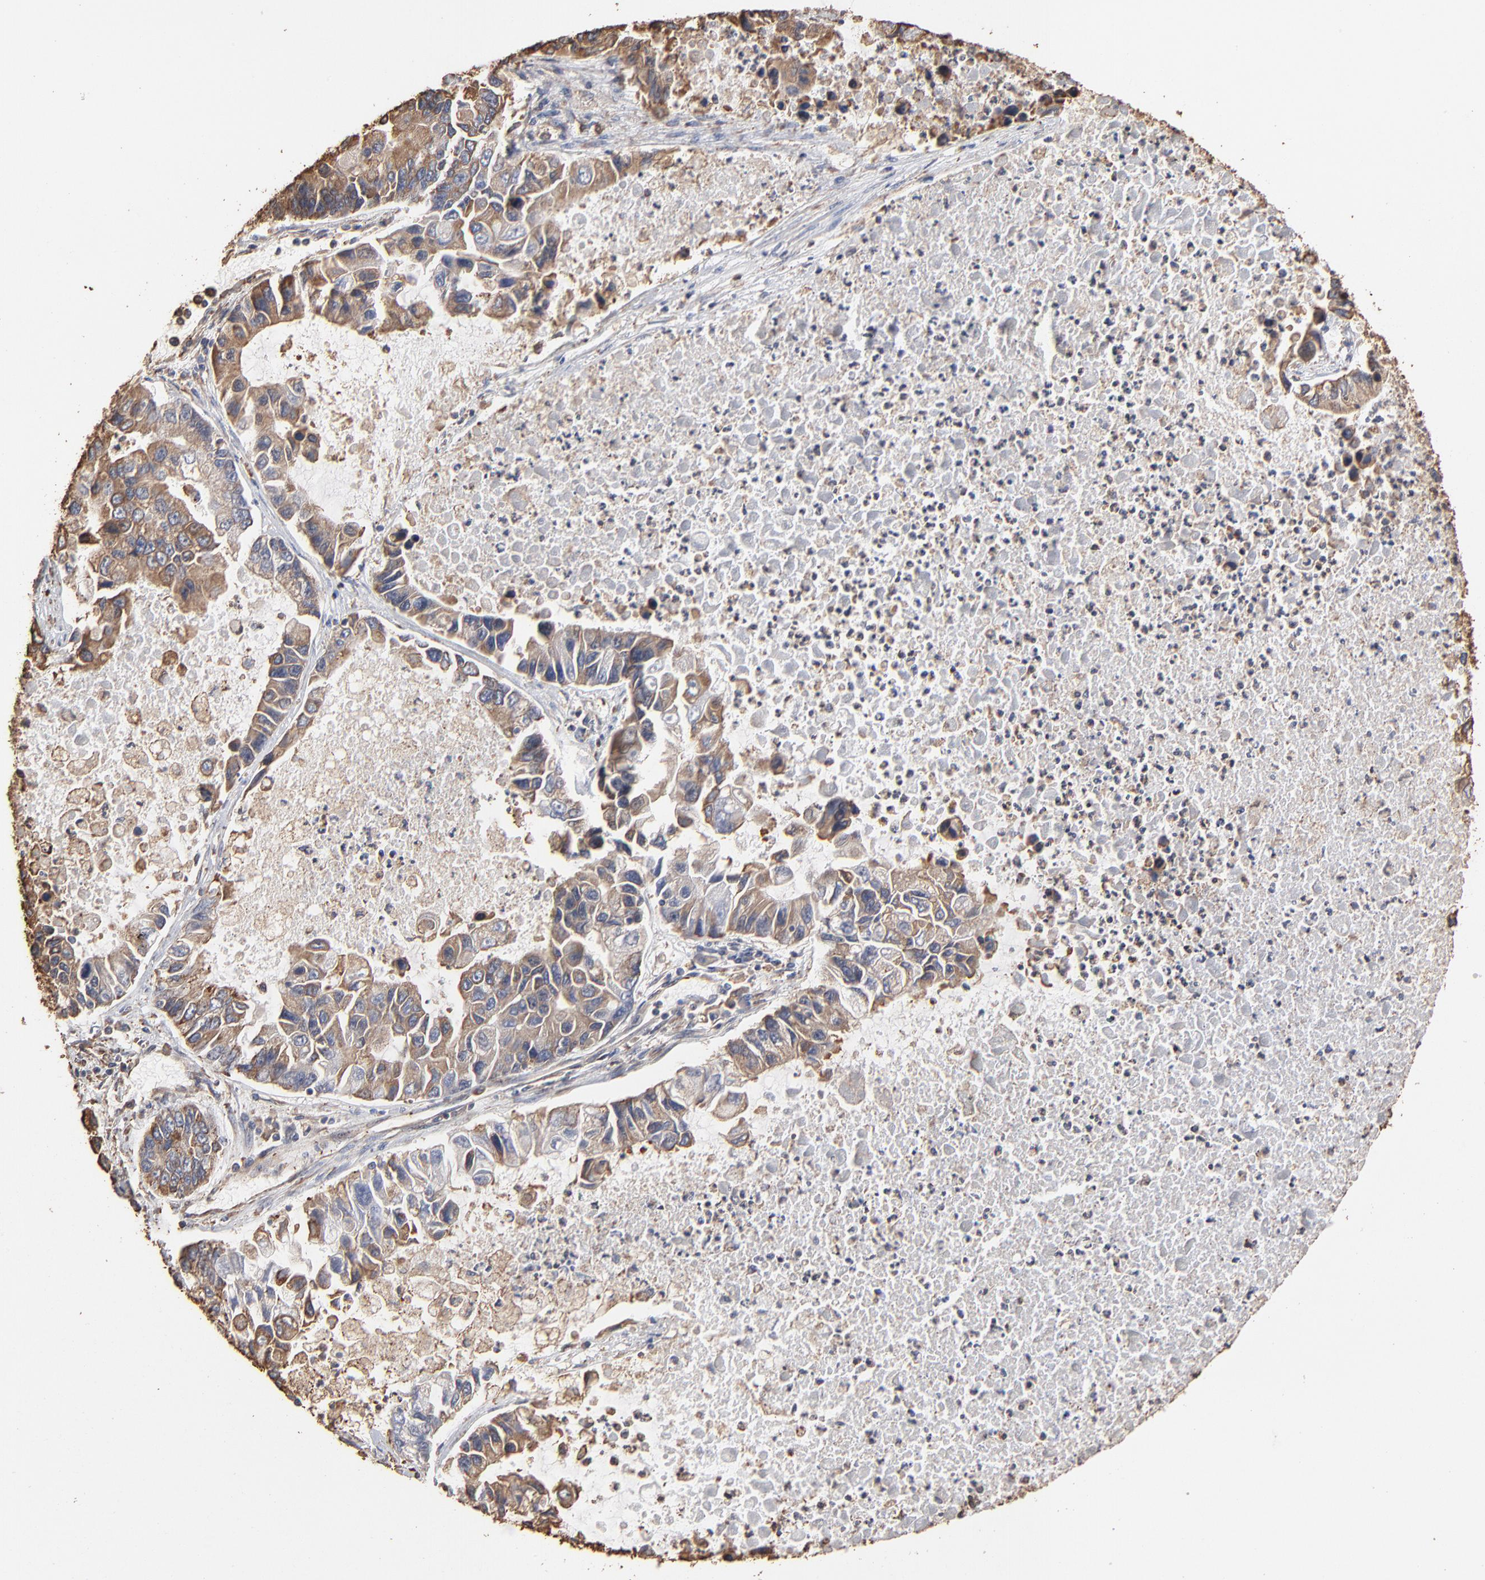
{"staining": {"intensity": "moderate", "quantity": ">75%", "location": "cytoplasmic/membranous"}, "tissue": "lung cancer", "cell_type": "Tumor cells", "image_type": "cancer", "snomed": [{"axis": "morphology", "description": "Adenocarcinoma, NOS"}, {"axis": "topography", "description": "Lung"}], "caption": "This is an image of immunohistochemistry staining of lung adenocarcinoma, which shows moderate staining in the cytoplasmic/membranous of tumor cells.", "gene": "PDIA3", "patient": {"sex": "female", "age": 51}}